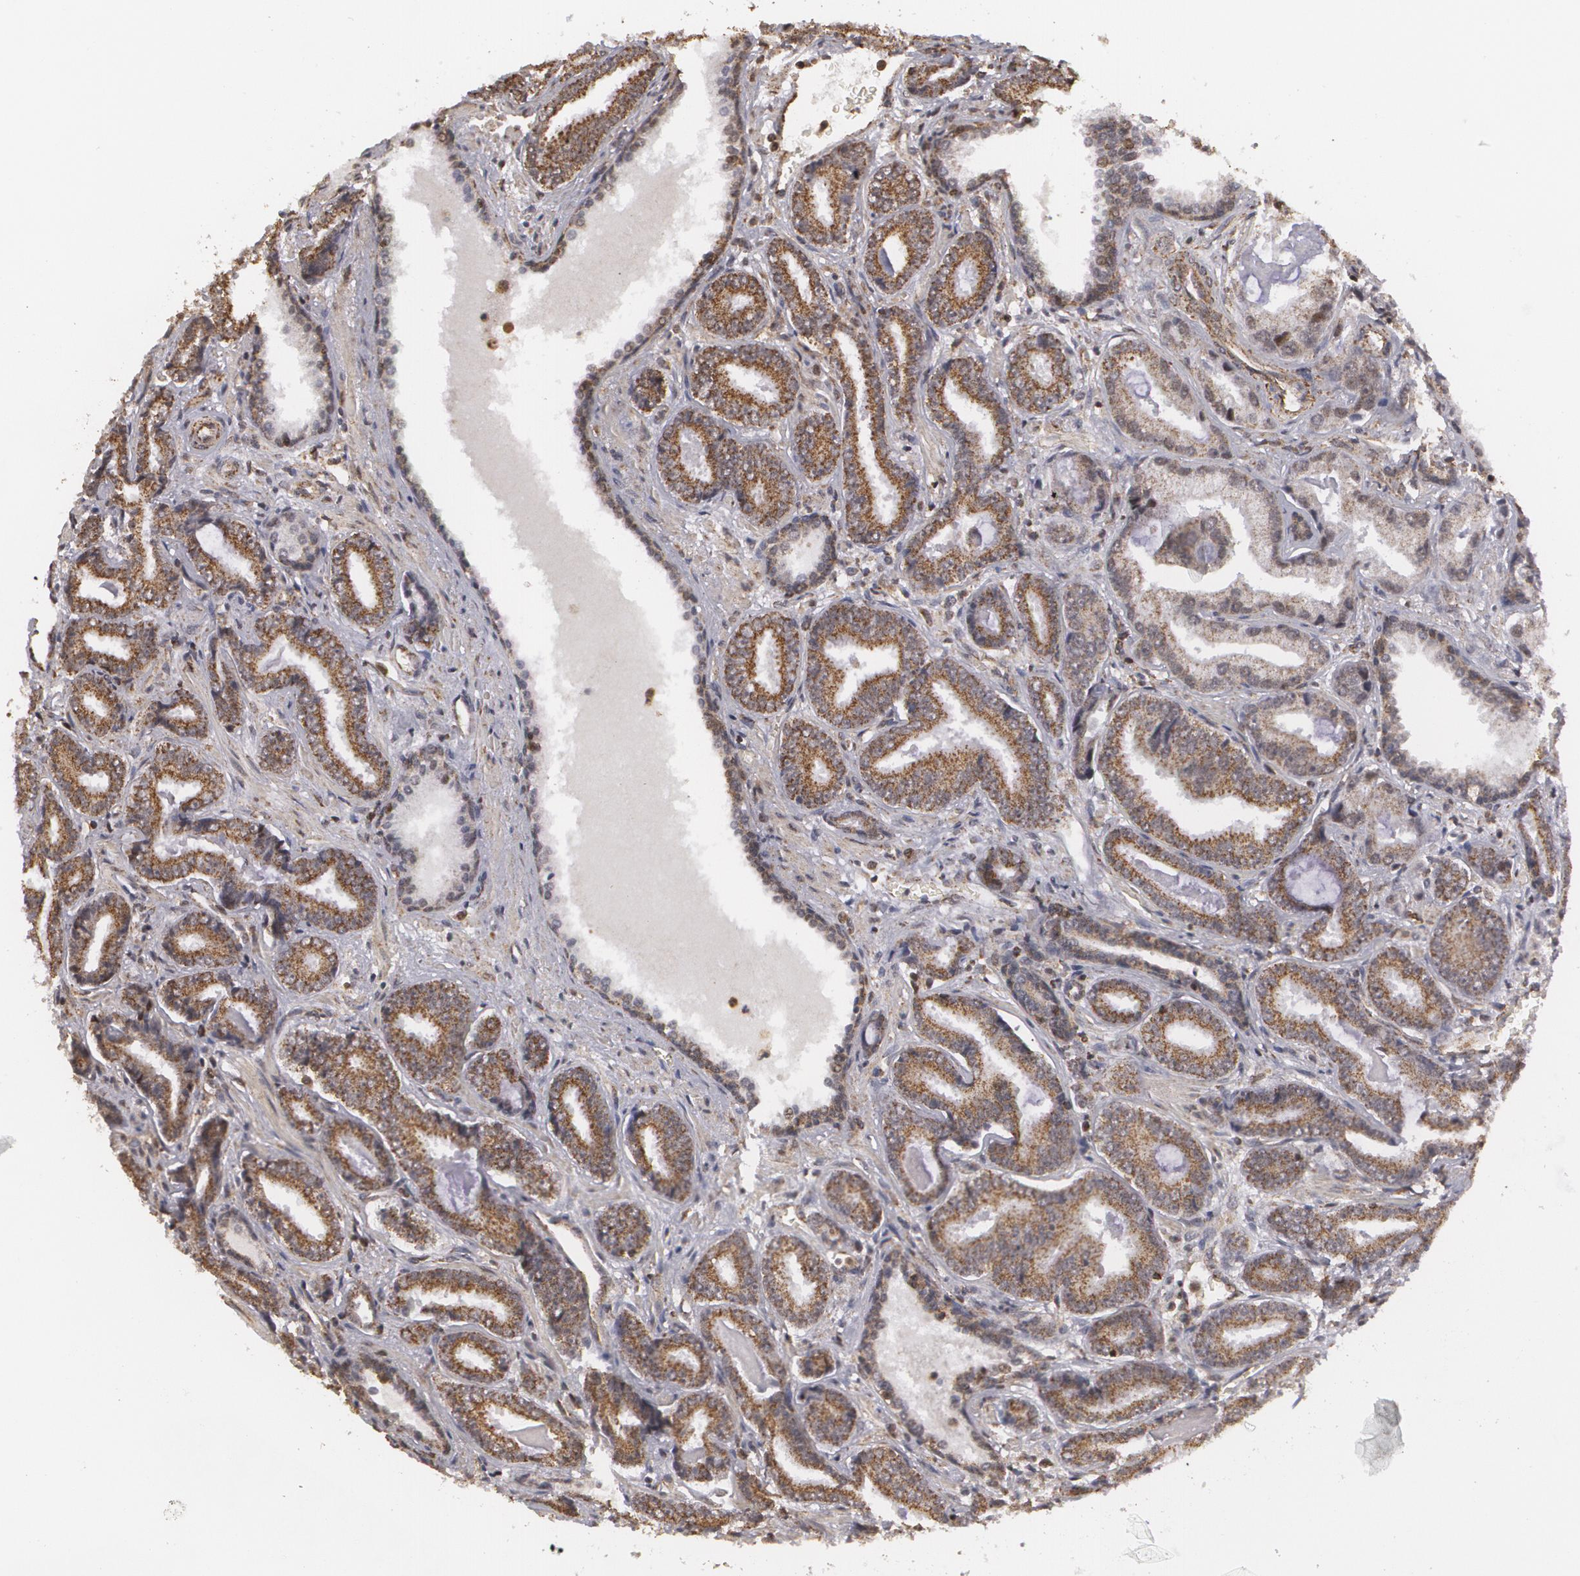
{"staining": {"intensity": "moderate", "quantity": ">75%", "location": "cytoplasmic/membranous"}, "tissue": "prostate cancer", "cell_type": "Tumor cells", "image_type": "cancer", "snomed": [{"axis": "morphology", "description": "Adenocarcinoma, Low grade"}, {"axis": "topography", "description": "Prostate"}], "caption": "DAB immunohistochemical staining of human prostate cancer (adenocarcinoma (low-grade)) displays moderate cytoplasmic/membranous protein staining in approximately >75% of tumor cells.", "gene": "MXD1", "patient": {"sex": "male", "age": 65}}